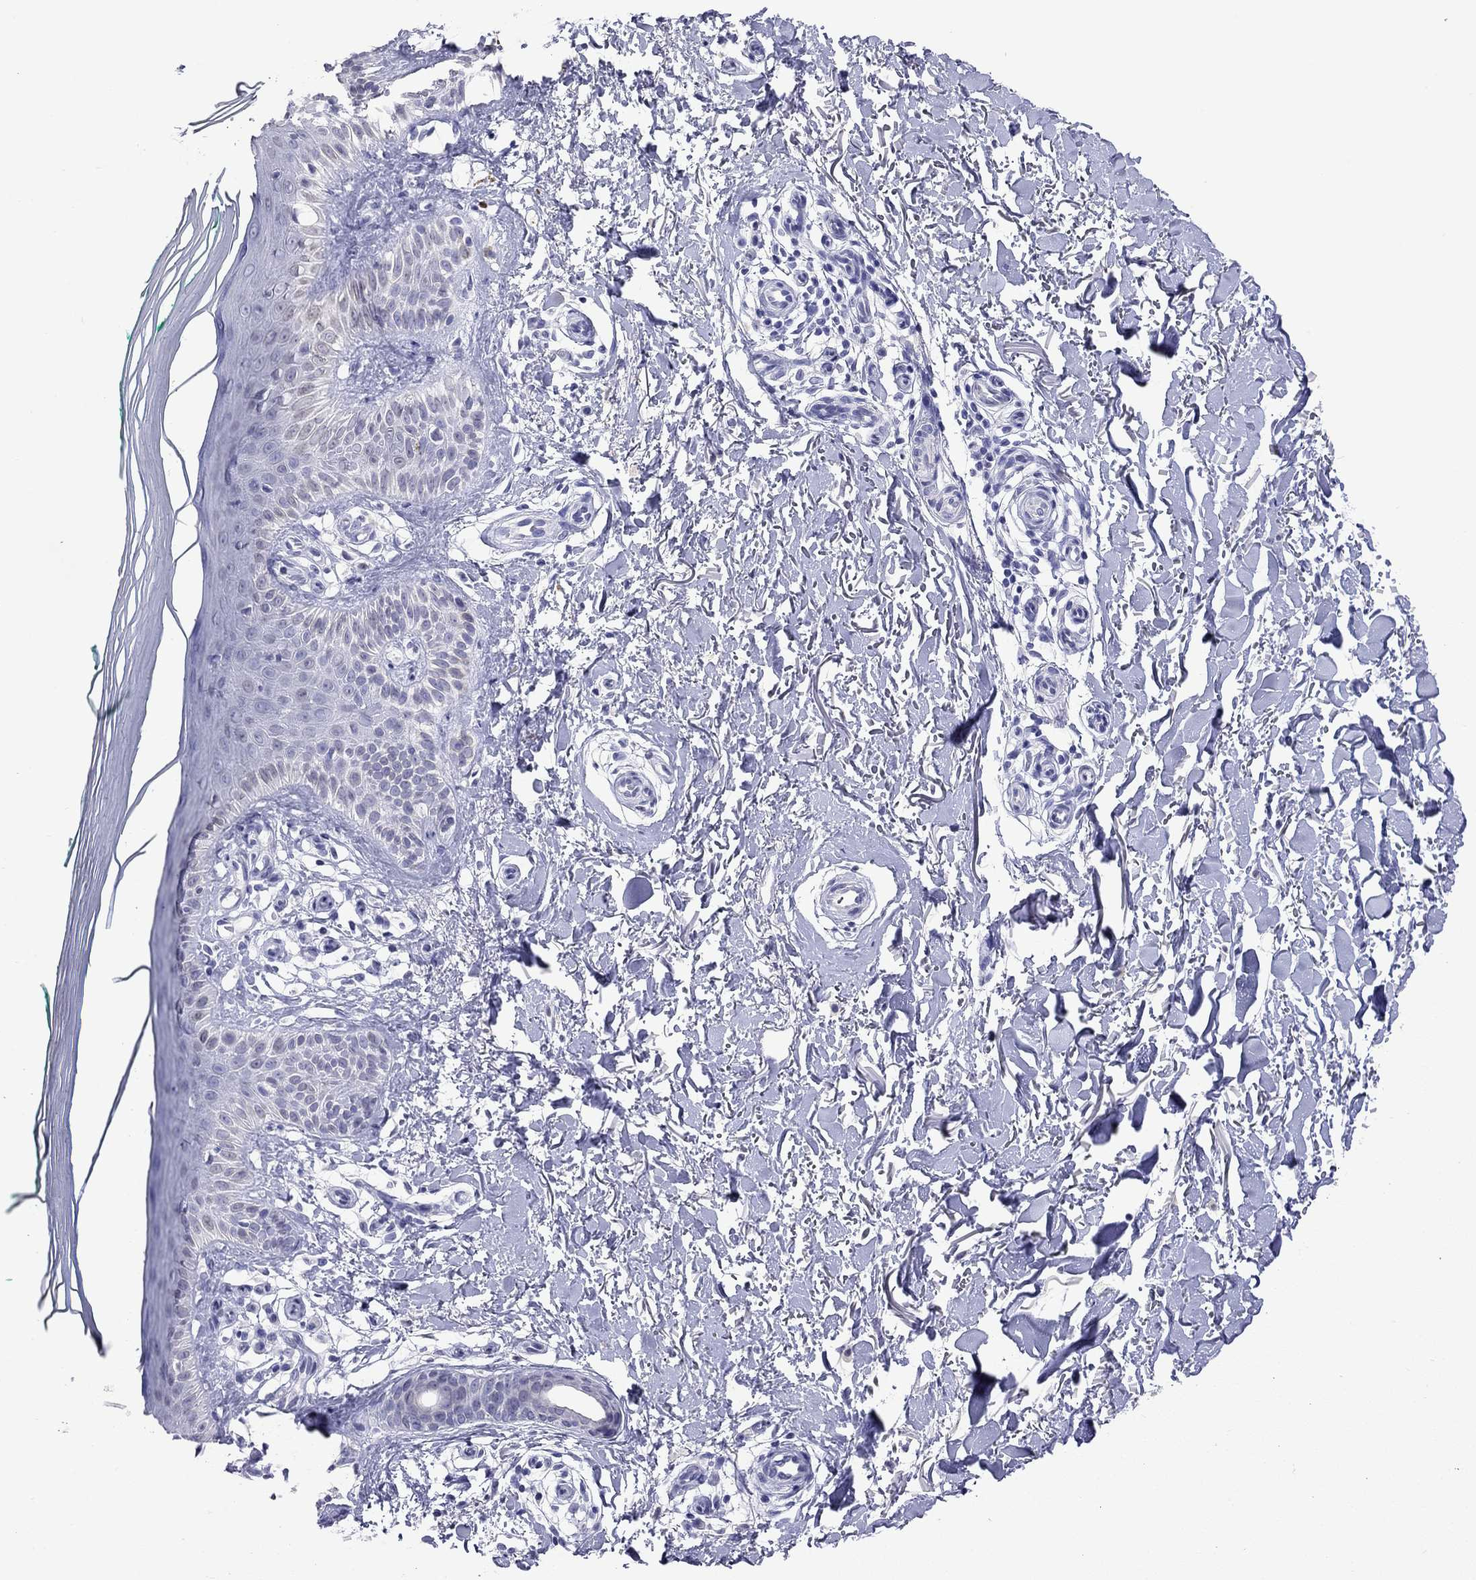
{"staining": {"intensity": "negative", "quantity": "none", "location": "none"}, "tissue": "skin", "cell_type": "Fibroblasts", "image_type": "normal", "snomed": [{"axis": "morphology", "description": "Normal tissue, NOS"}, {"axis": "morphology", "description": "Inflammation, NOS"}, {"axis": "morphology", "description": "Fibrosis, NOS"}, {"axis": "topography", "description": "Skin"}], "caption": "Immunohistochemistry histopathology image of benign skin: human skin stained with DAB exhibits no significant protein positivity in fibroblasts.", "gene": "ARMC12", "patient": {"sex": "male", "age": 71}}